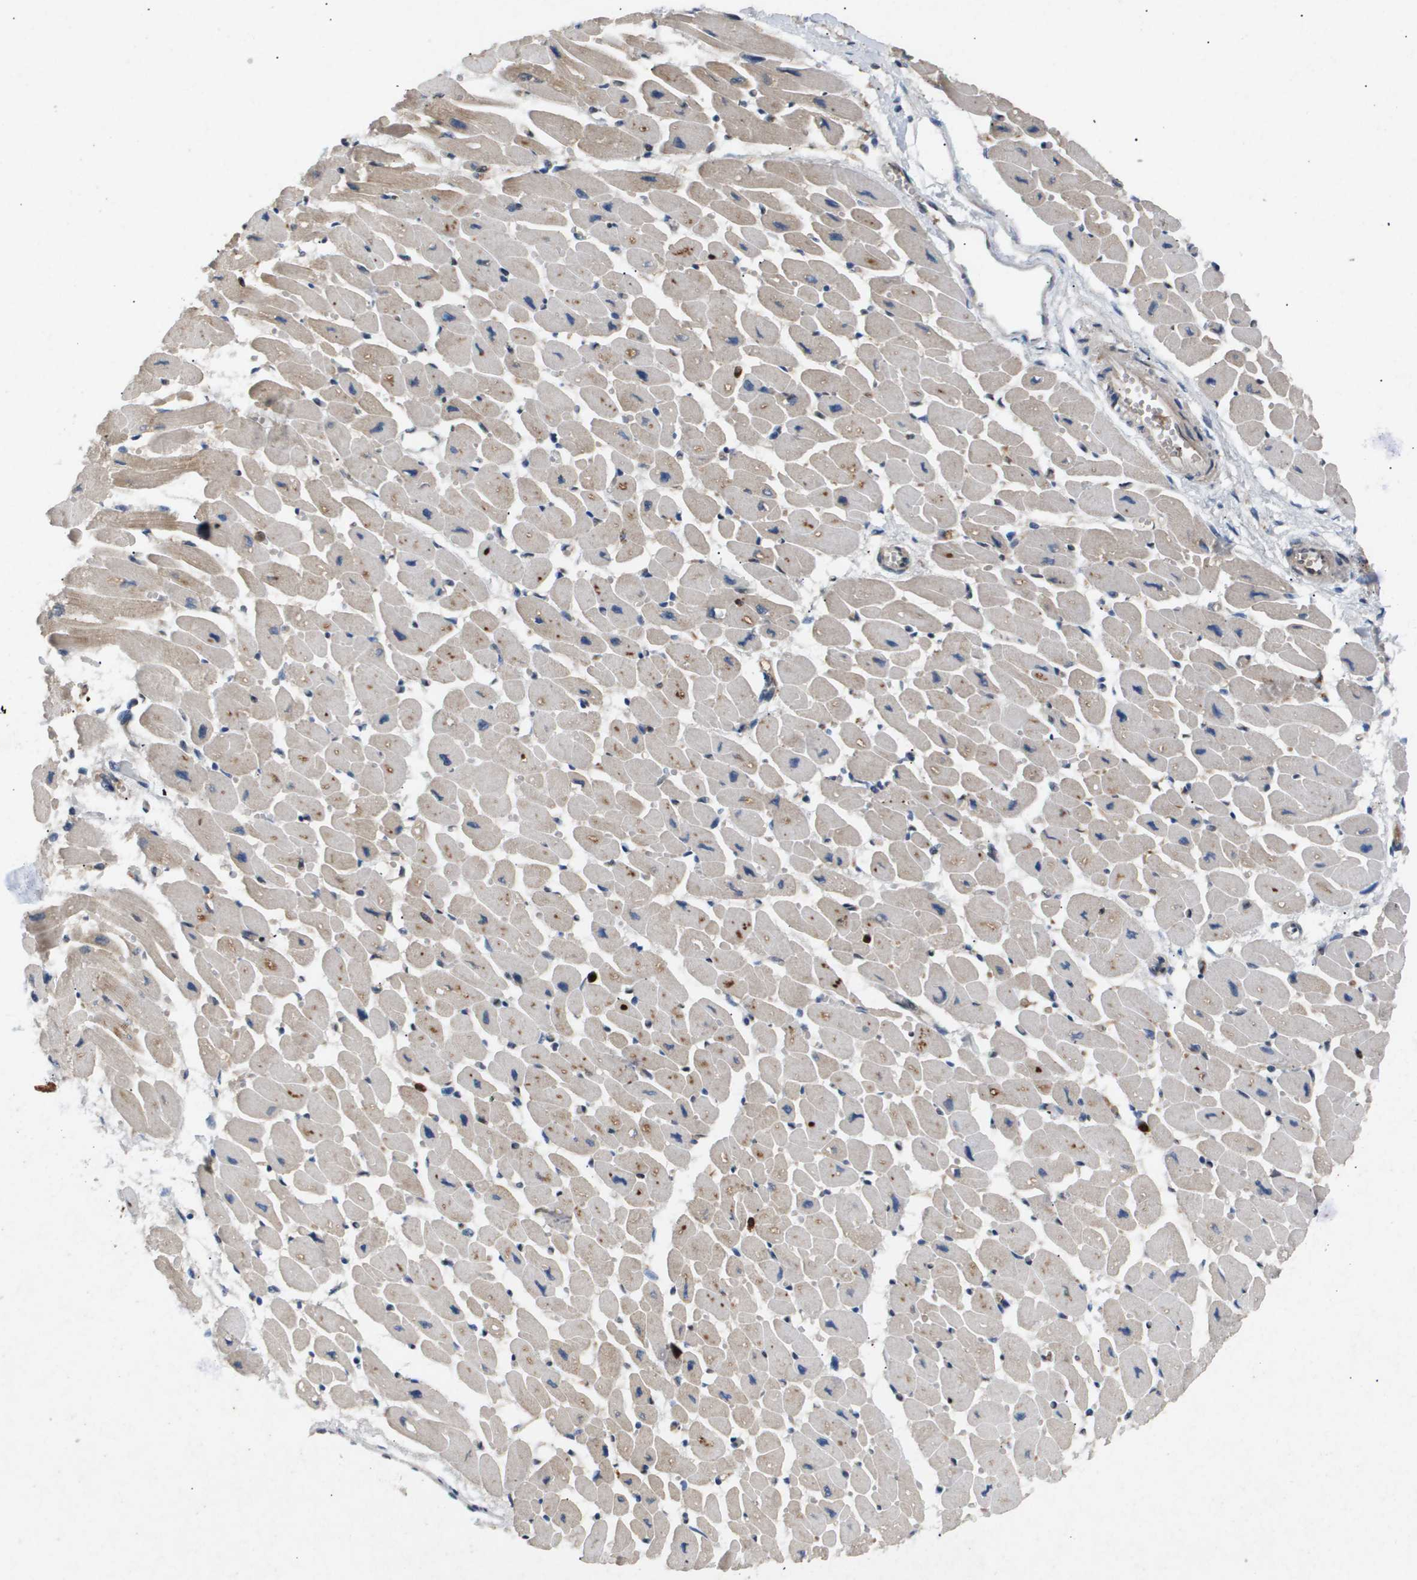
{"staining": {"intensity": "weak", "quantity": "25%-75%", "location": "cytoplasmic/membranous"}, "tissue": "heart muscle", "cell_type": "Cardiomyocytes", "image_type": "normal", "snomed": [{"axis": "morphology", "description": "Normal tissue, NOS"}, {"axis": "topography", "description": "Heart"}], "caption": "Benign heart muscle displays weak cytoplasmic/membranous expression in approximately 25%-75% of cardiomyocytes.", "gene": "ERG", "patient": {"sex": "female", "age": 54}}